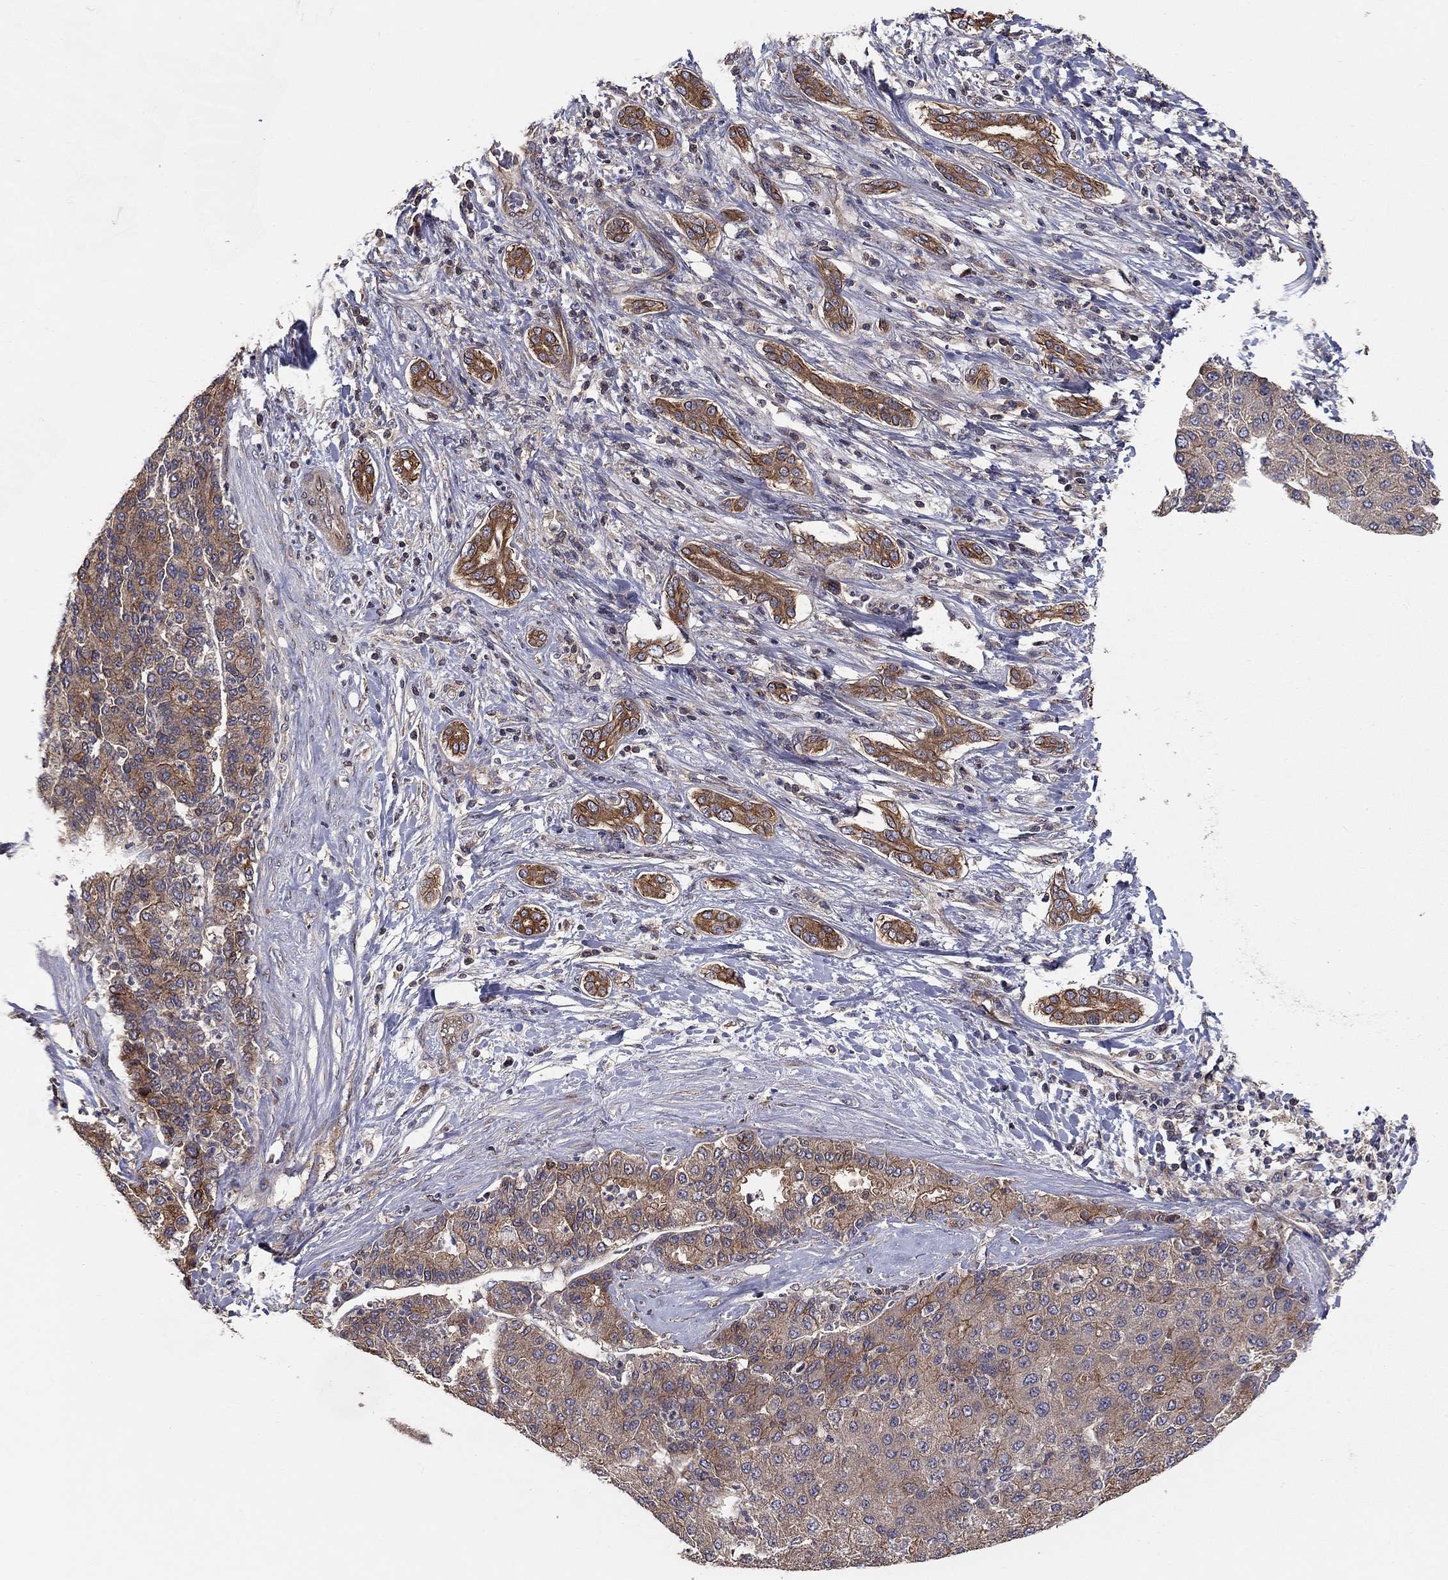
{"staining": {"intensity": "strong", "quantity": "<25%", "location": "cytoplasmic/membranous"}, "tissue": "liver cancer", "cell_type": "Tumor cells", "image_type": "cancer", "snomed": [{"axis": "morphology", "description": "Carcinoma, Hepatocellular, NOS"}, {"axis": "topography", "description": "Liver"}], "caption": "Liver hepatocellular carcinoma tissue demonstrates strong cytoplasmic/membranous staining in approximately <25% of tumor cells Ihc stains the protein of interest in brown and the nuclei are stained blue.", "gene": "BMERB1", "patient": {"sex": "male", "age": 65}}